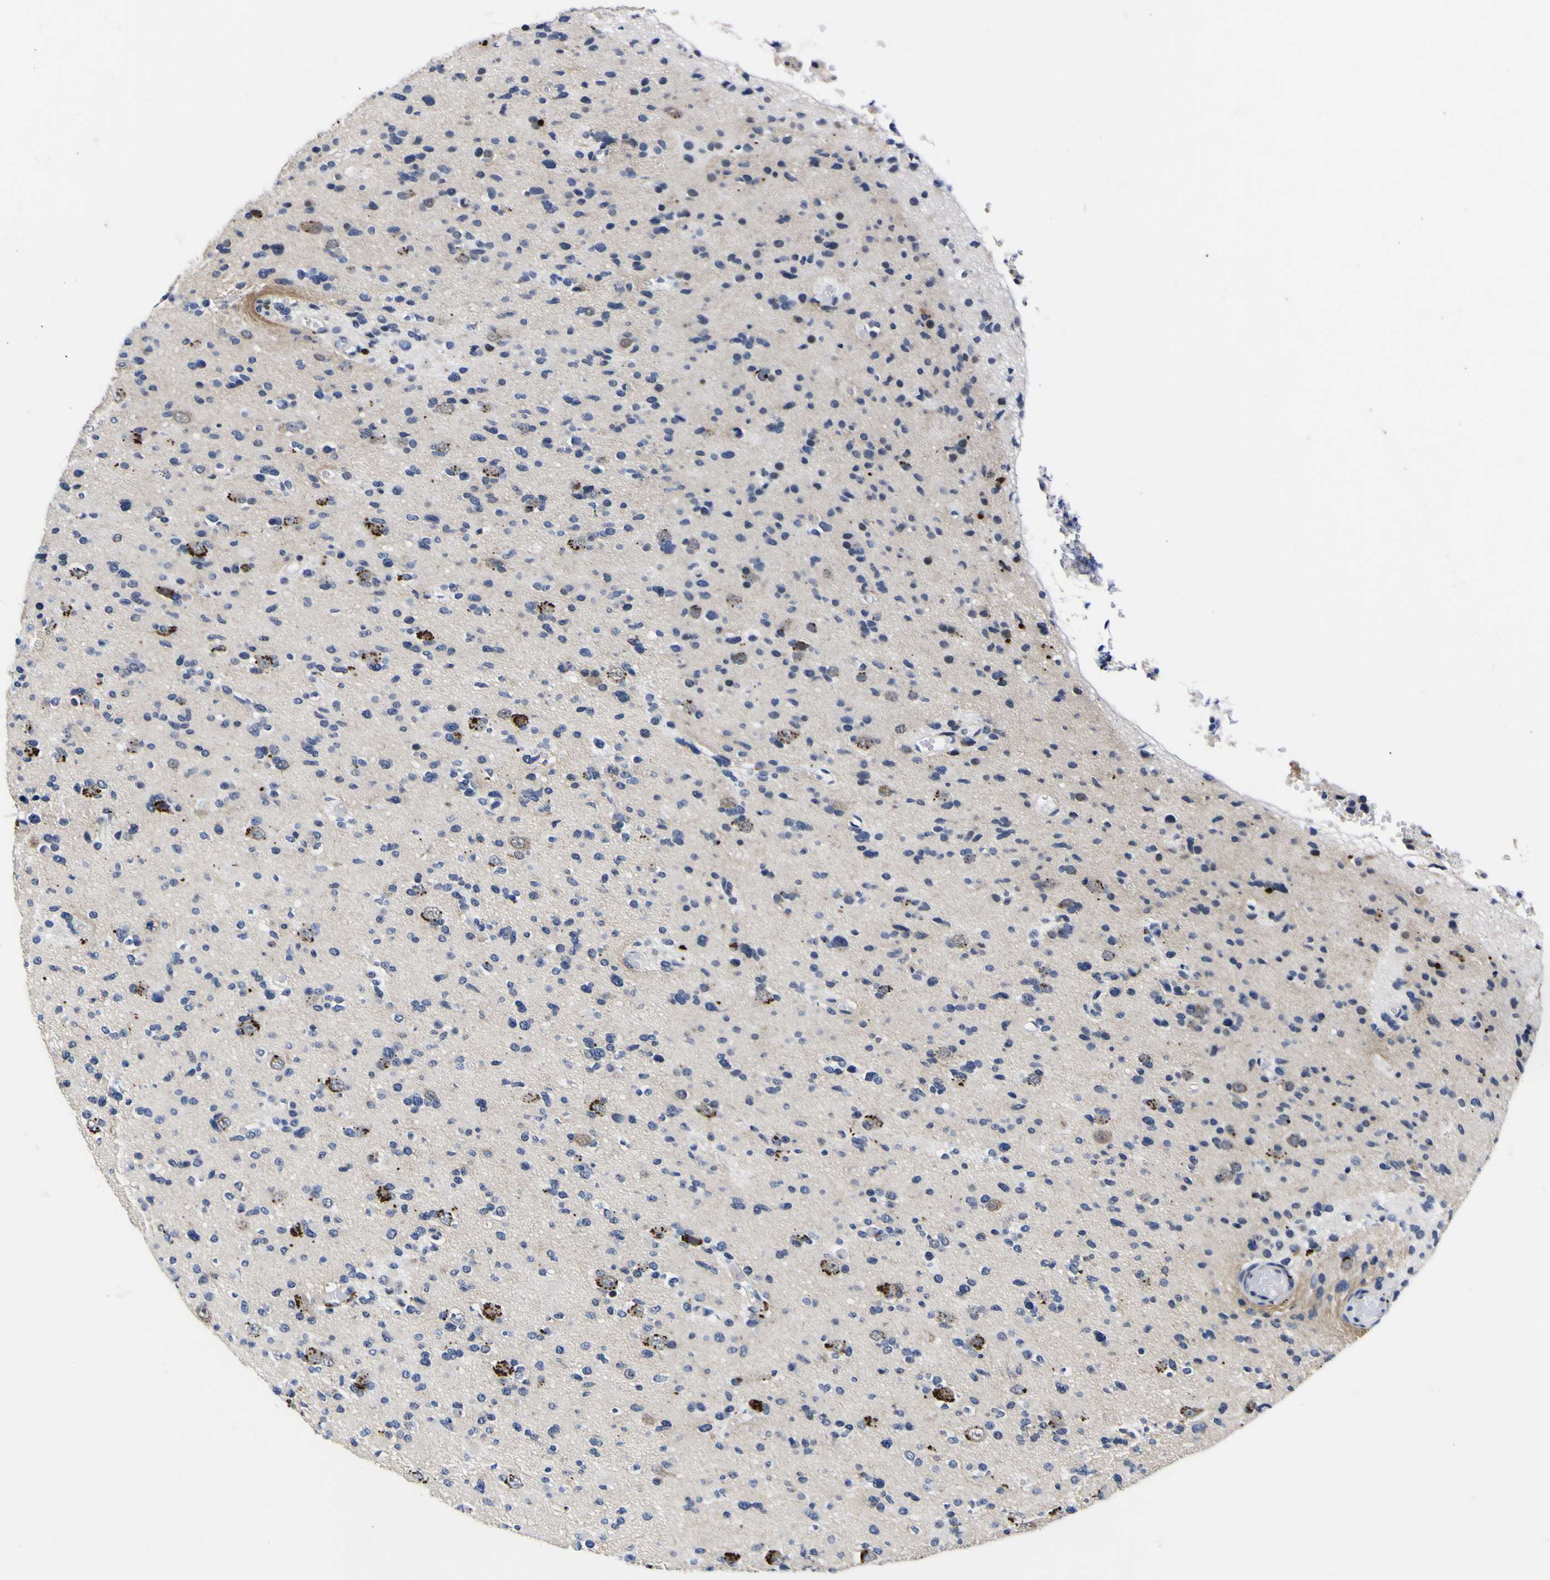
{"staining": {"intensity": "negative", "quantity": "none", "location": "none"}, "tissue": "glioma", "cell_type": "Tumor cells", "image_type": "cancer", "snomed": [{"axis": "morphology", "description": "Glioma, malignant, Low grade"}, {"axis": "topography", "description": "Brain"}], "caption": "A histopathology image of malignant glioma (low-grade) stained for a protein displays no brown staining in tumor cells.", "gene": "IGFLR1", "patient": {"sex": "female", "age": 22}}